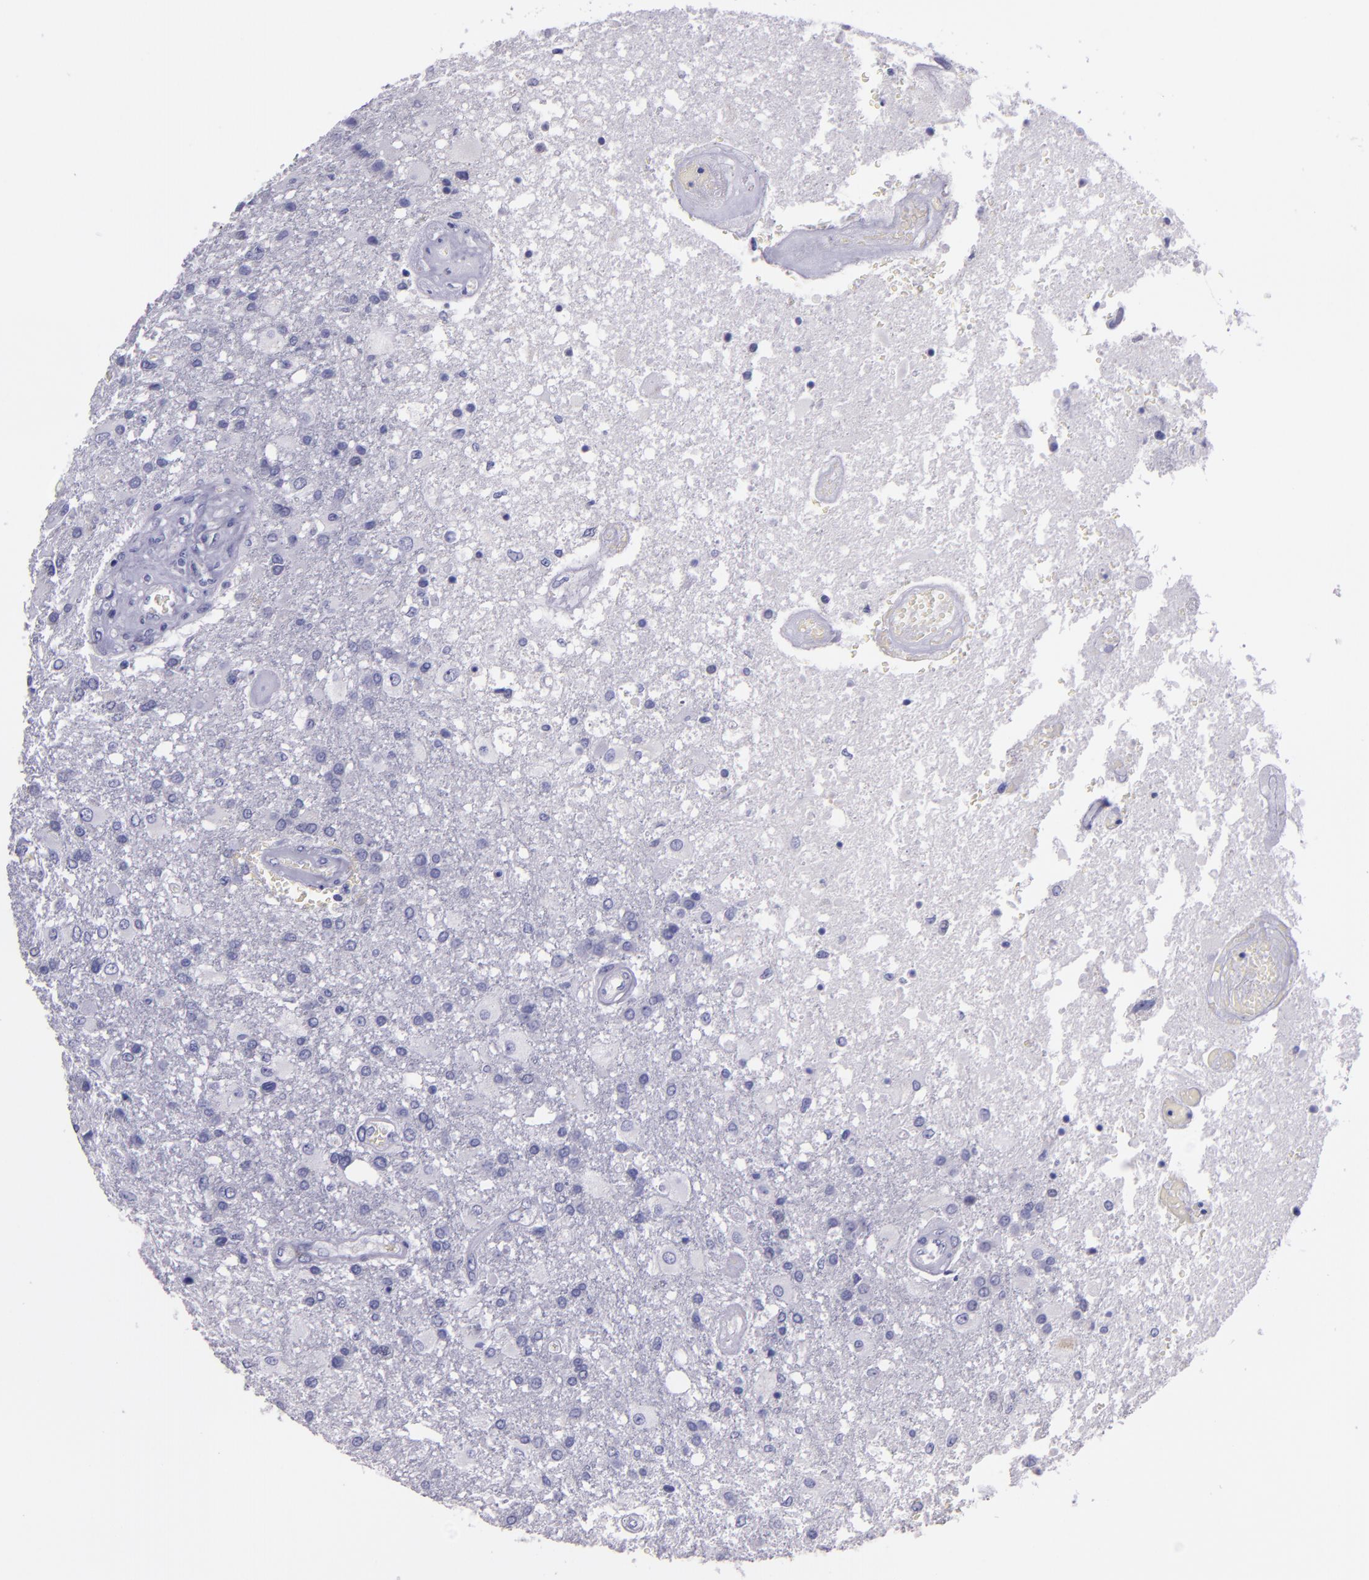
{"staining": {"intensity": "negative", "quantity": "none", "location": "none"}, "tissue": "glioma", "cell_type": "Tumor cells", "image_type": "cancer", "snomed": [{"axis": "morphology", "description": "Glioma, malignant, High grade"}, {"axis": "topography", "description": "Cerebral cortex"}], "caption": "Immunohistochemistry (IHC) of glioma exhibits no expression in tumor cells. (Stains: DAB (3,3'-diaminobenzidine) immunohistochemistry with hematoxylin counter stain, Microscopy: brightfield microscopy at high magnification).", "gene": "MUC5AC", "patient": {"sex": "male", "age": 79}}